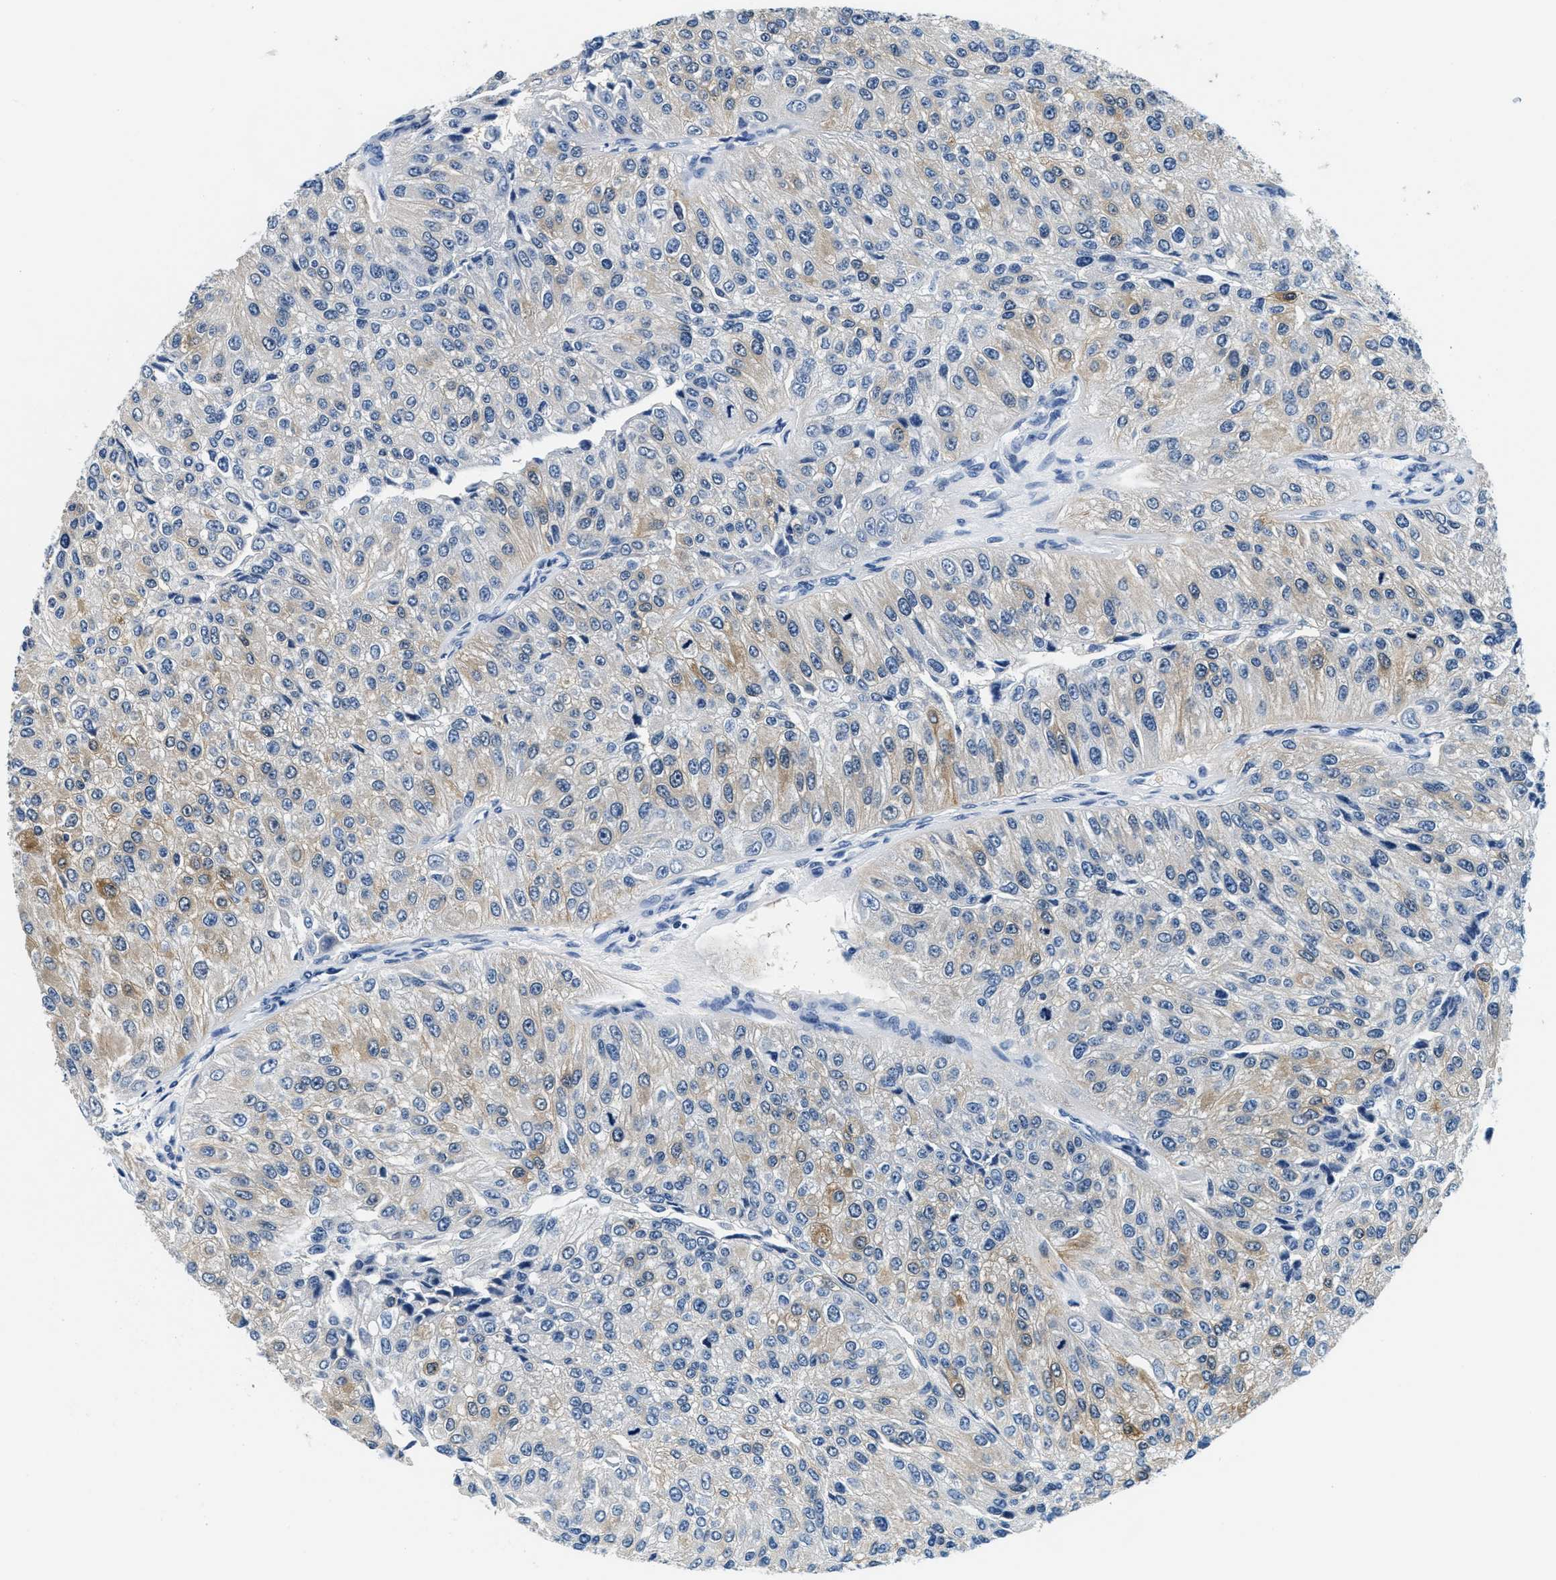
{"staining": {"intensity": "weak", "quantity": "<25%", "location": "cytoplasmic/membranous"}, "tissue": "urothelial cancer", "cell_type": "Tumor cells", "image_type": "cancer", "snomed": [{"axis": "morphology", "description": "Urothelial carcinoma, High grade"}, {"axis": "topography", "description": "Kidney"}, {"axis": "topography", "description": "Urinary bladder"}], "caption": "Immunohistochemical staining of urothelial cancer displays no significant expression in tumor cells.", "gene": "GSTM3", "patient": {"sex": "male", "age": 77}}